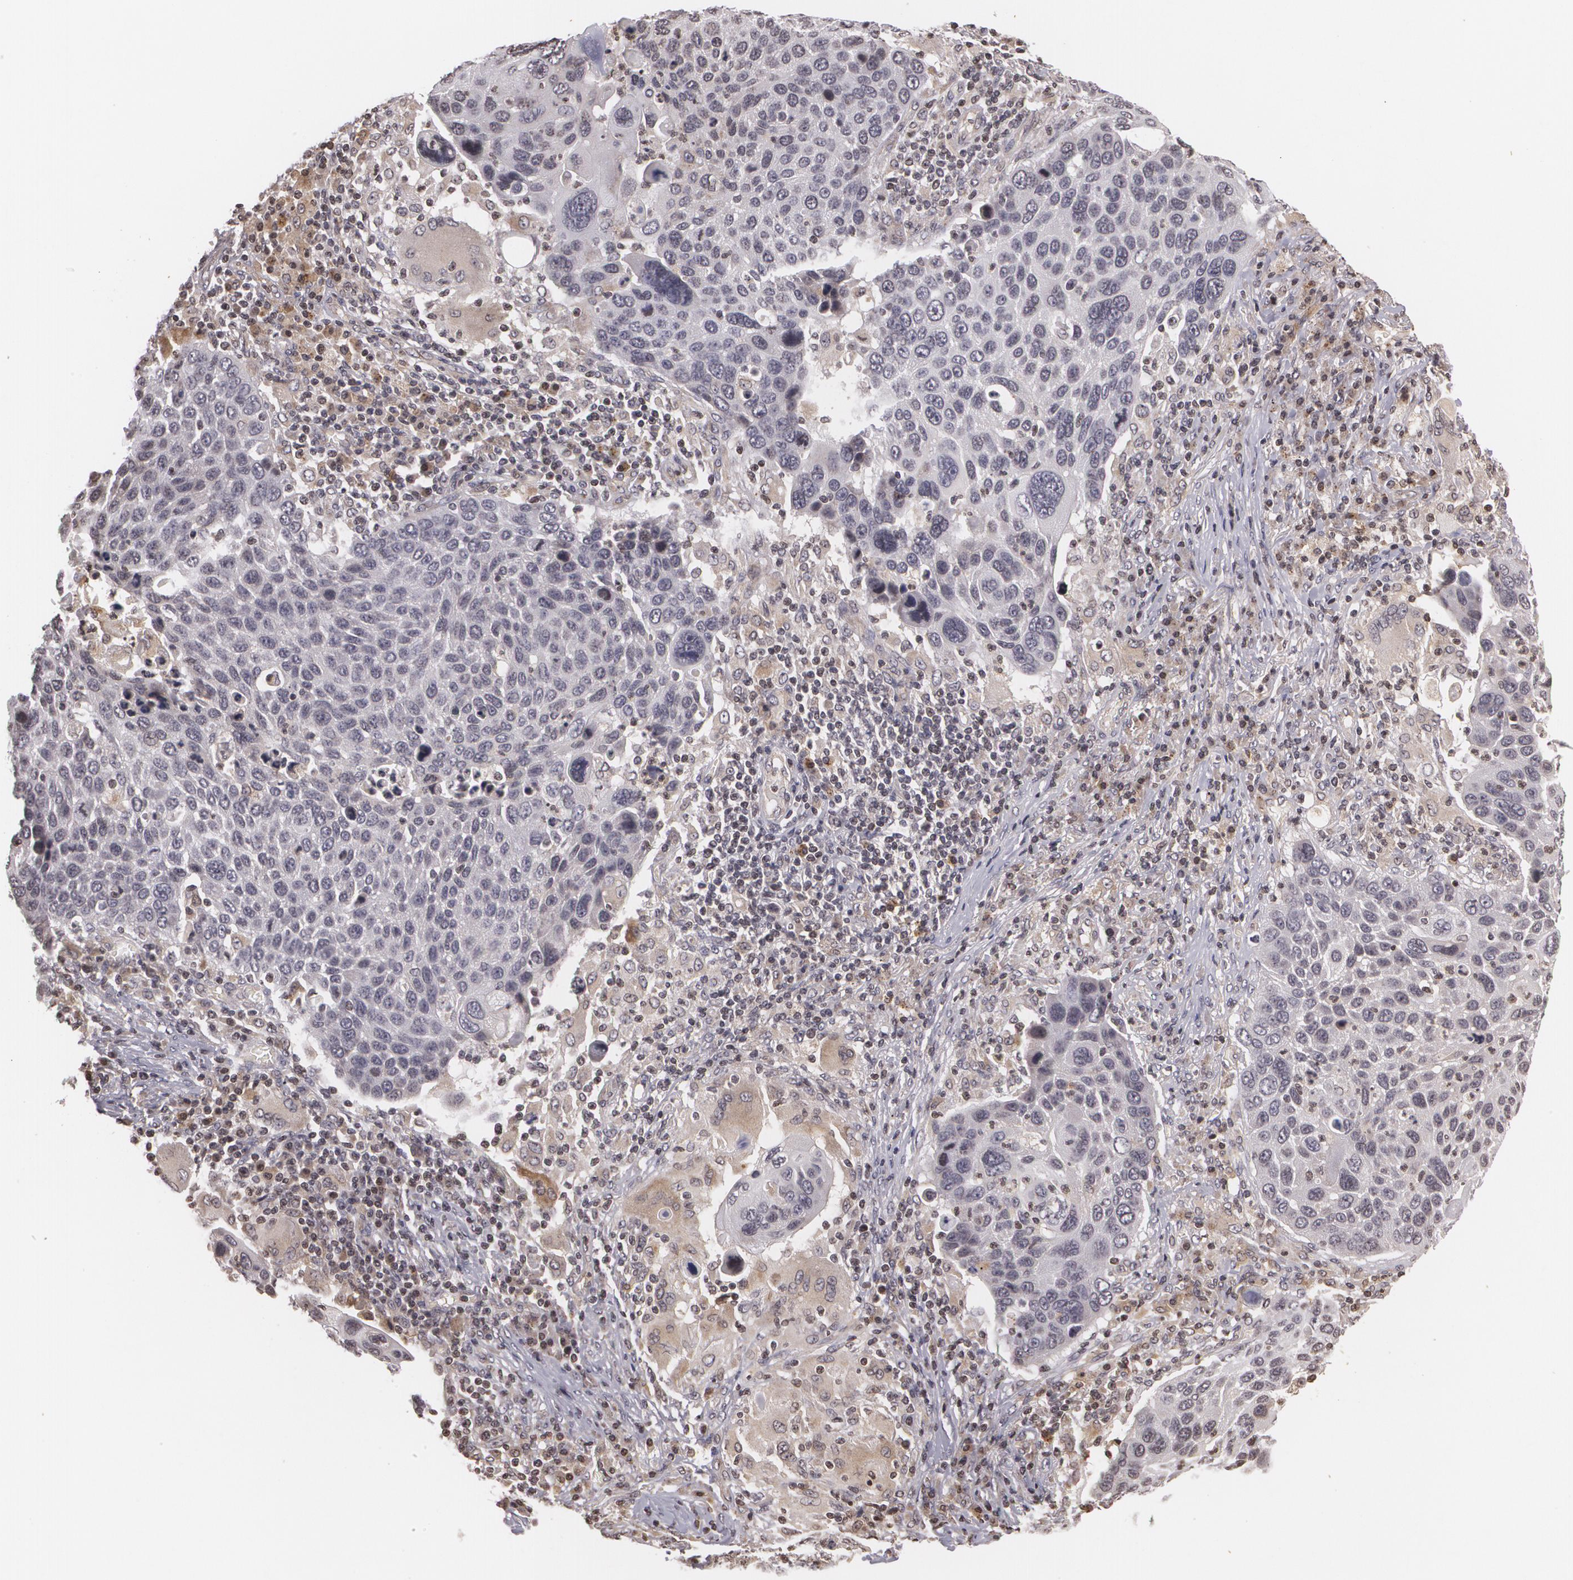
{"staining": {"intensity": "negative", "quantity": "none", "location": "none"}, "tissue": "lung cancer", "cell_type": "Tumor cells", "image_type": "cancer", "snomed": [{"axis": "morphology", "description": "Squamous cell carcinoma, NOS"}, {"axis": "topography", "description": "Lung"}], "caption": "High magnification brightfield microscopy of lung cancer (squamous cell carcinoma) stained with DAB (brown) and counterstained with hematoxylin (blue): tumor cells show no significant staining.", "gene": "VAV3", "patient": {"sex": "male", "age": 68}}